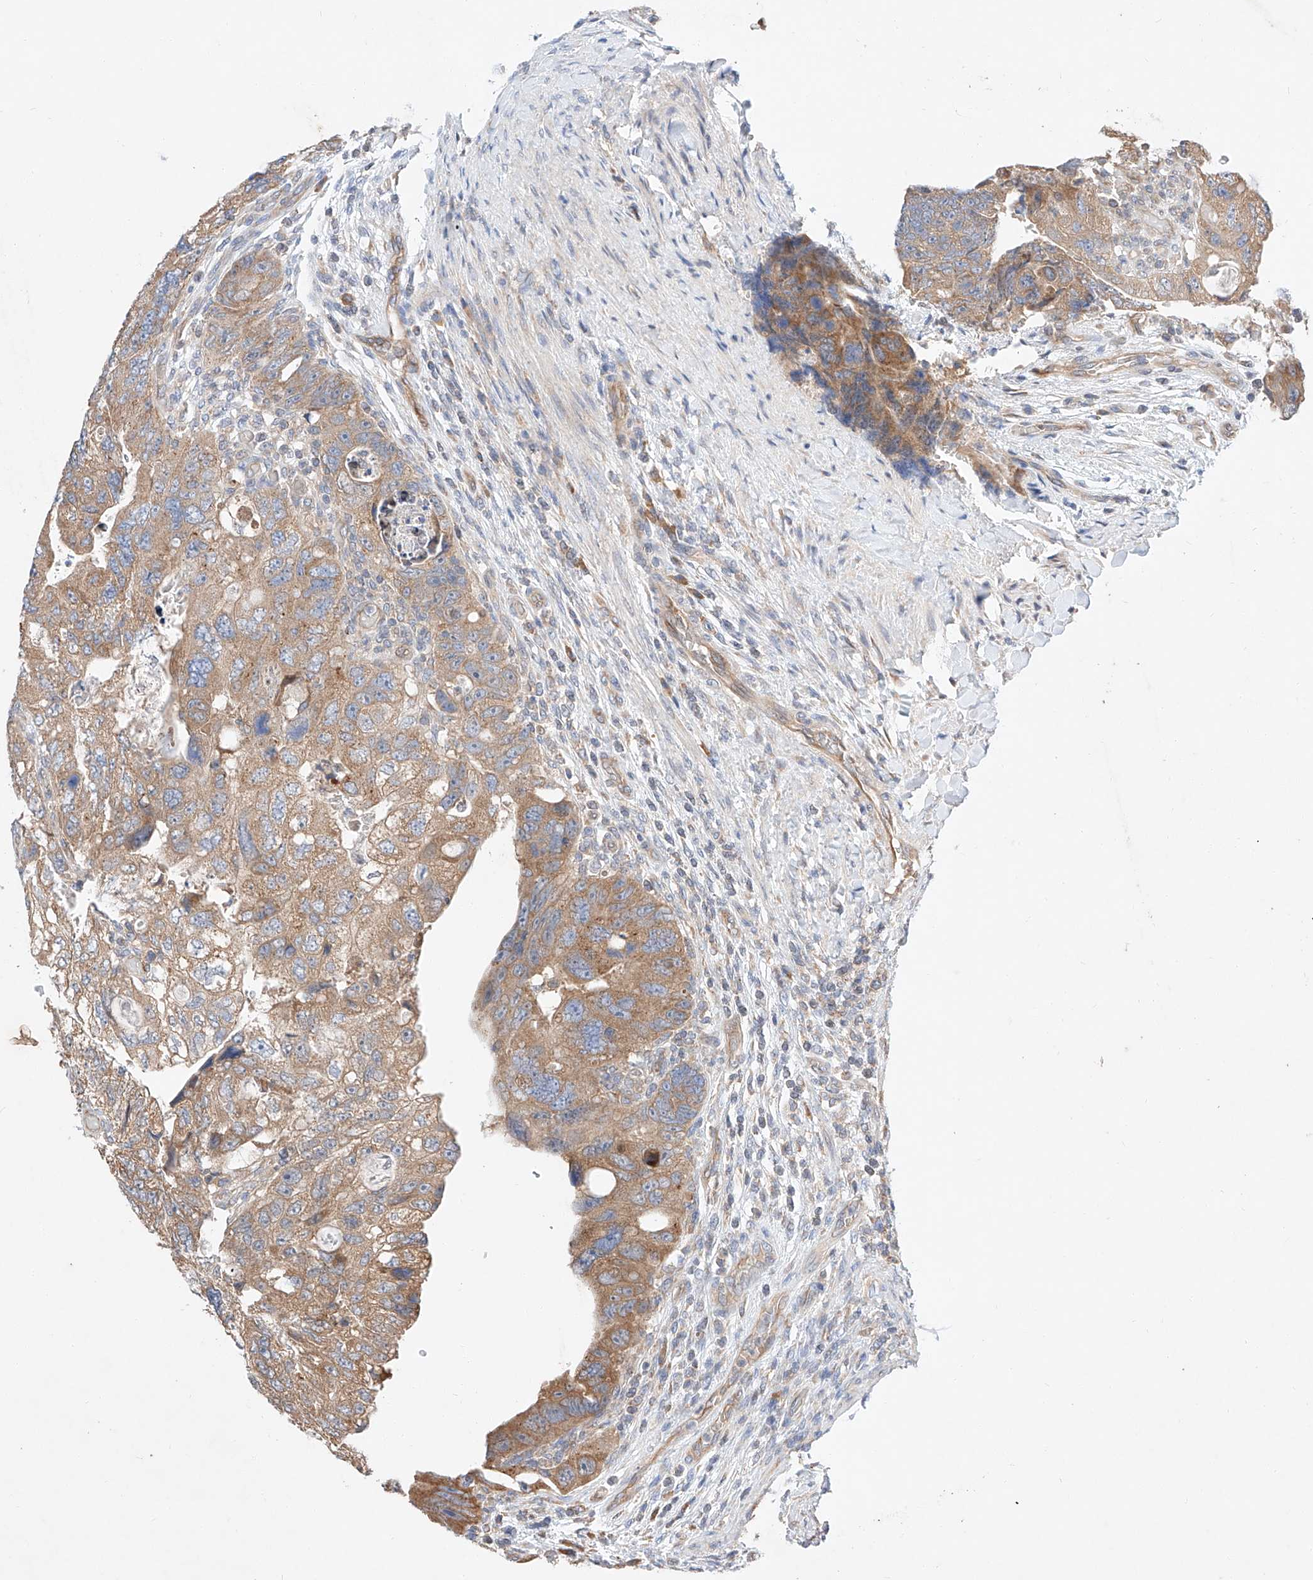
{"staining": {"intensity": "moderate", "quantity": ">75%", "location": "cytoplasmic/membranous"}, "tissue": "colorectal cancer", "cell_type": "Tumor cells", "image_type": "cancer", "snomed": [{"axis": "morphology", "description": "Adenocarcinoma, NOS"}, {"axis": "topography", "description": "Rectum"}], "caption": "Immunohistochemical staining of human adenocarcinoma (colorectal) displays medium levels of moderate cytoplasmic/membranous protein staining in about >75% of tumor cells.", "gene": "C6orf118", "patient": {"sex": "male", "age": 59}}